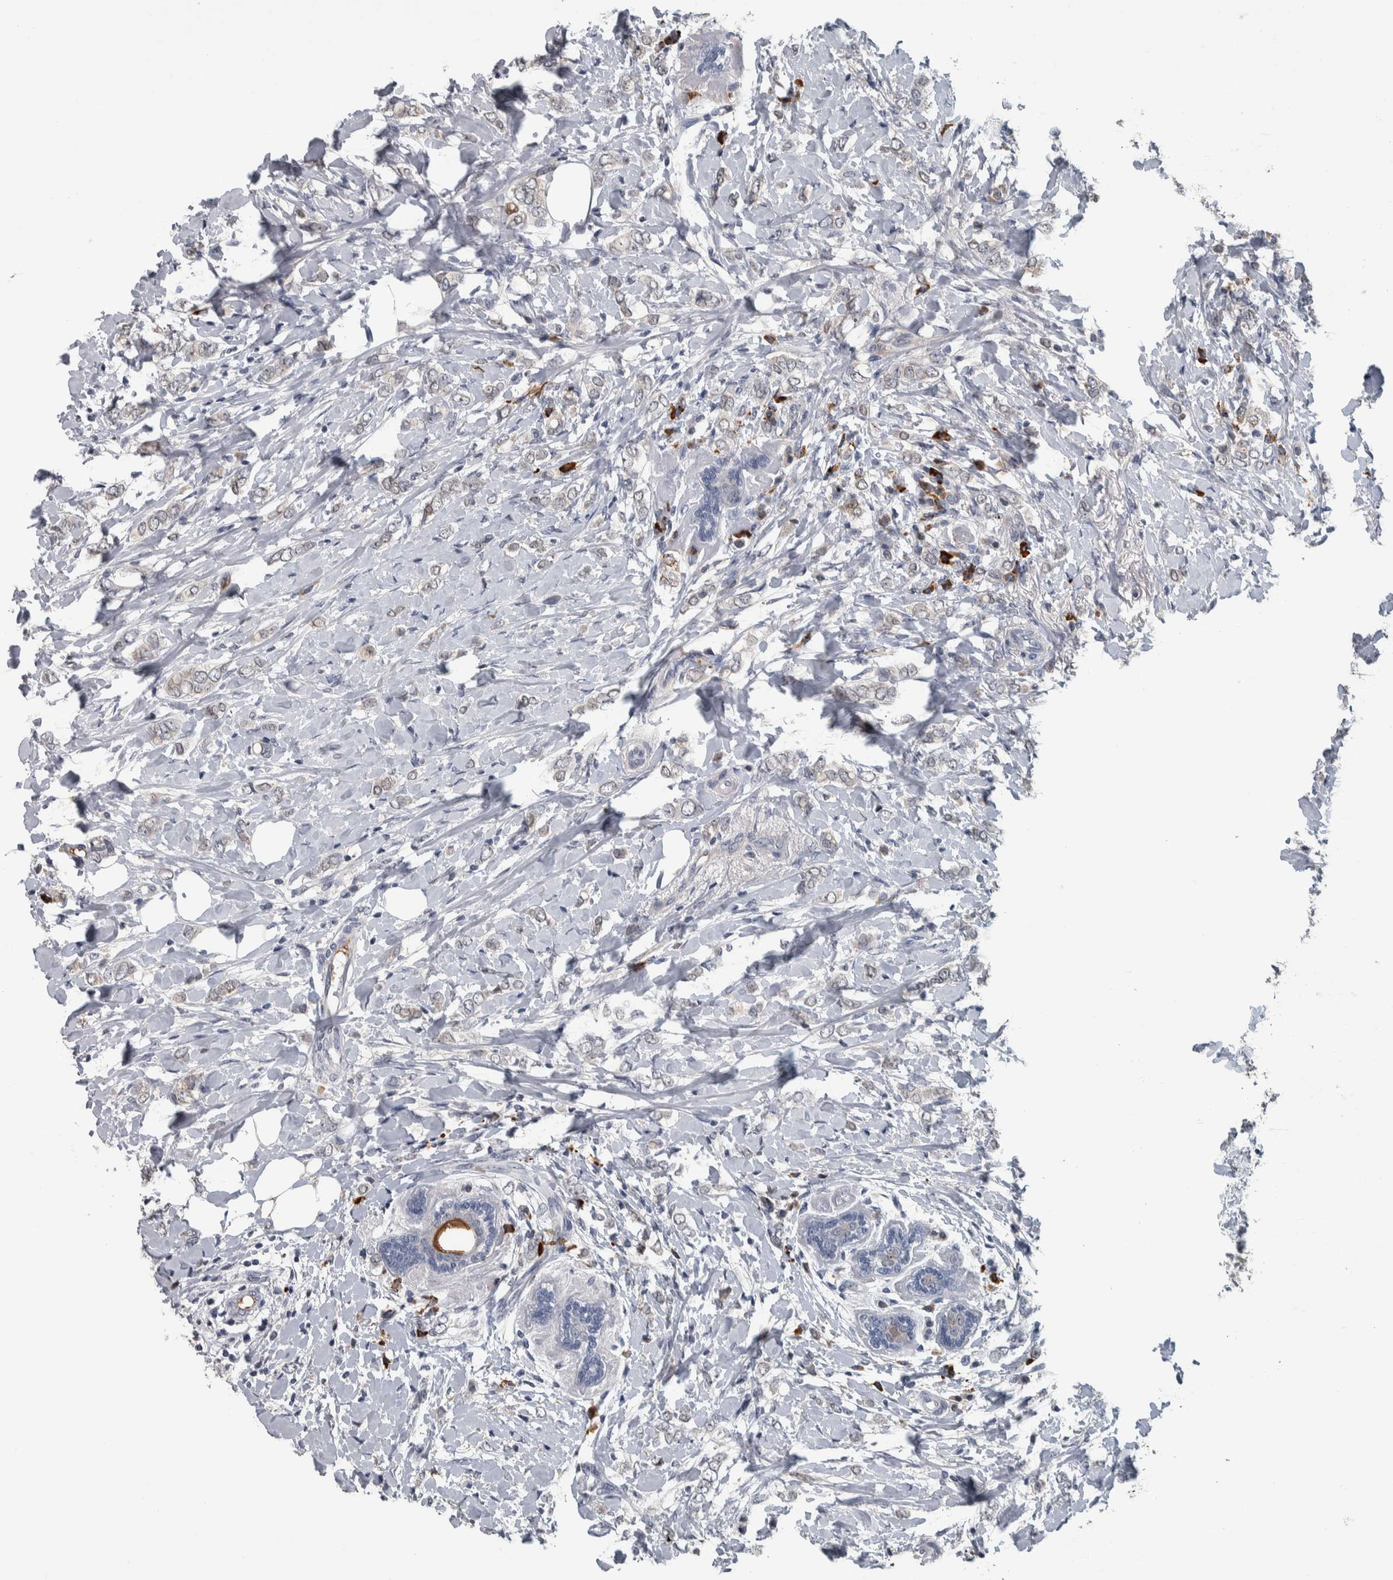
{"staining": {"intensity": "negative", "quantity": "none", "location": "none"}, "tissue": "breast cancer", "cell_type": "Tumor cells", "image_type": "cancer", "snomed": [{"axis": "morphology", "description": "Normal tissue, NOS"}, {"axis": "morphology", "description": "Lobular carcinoma"}, {"axis": "topography", "description": "Breast"}], "caption": "DAB immunohistochemical staining of breast cancer (lobular carcinoma) exhibits no significant staining in tumor cells.", "gene": "CAVIN4", "patient": {"sex": "female", "age": 47}}